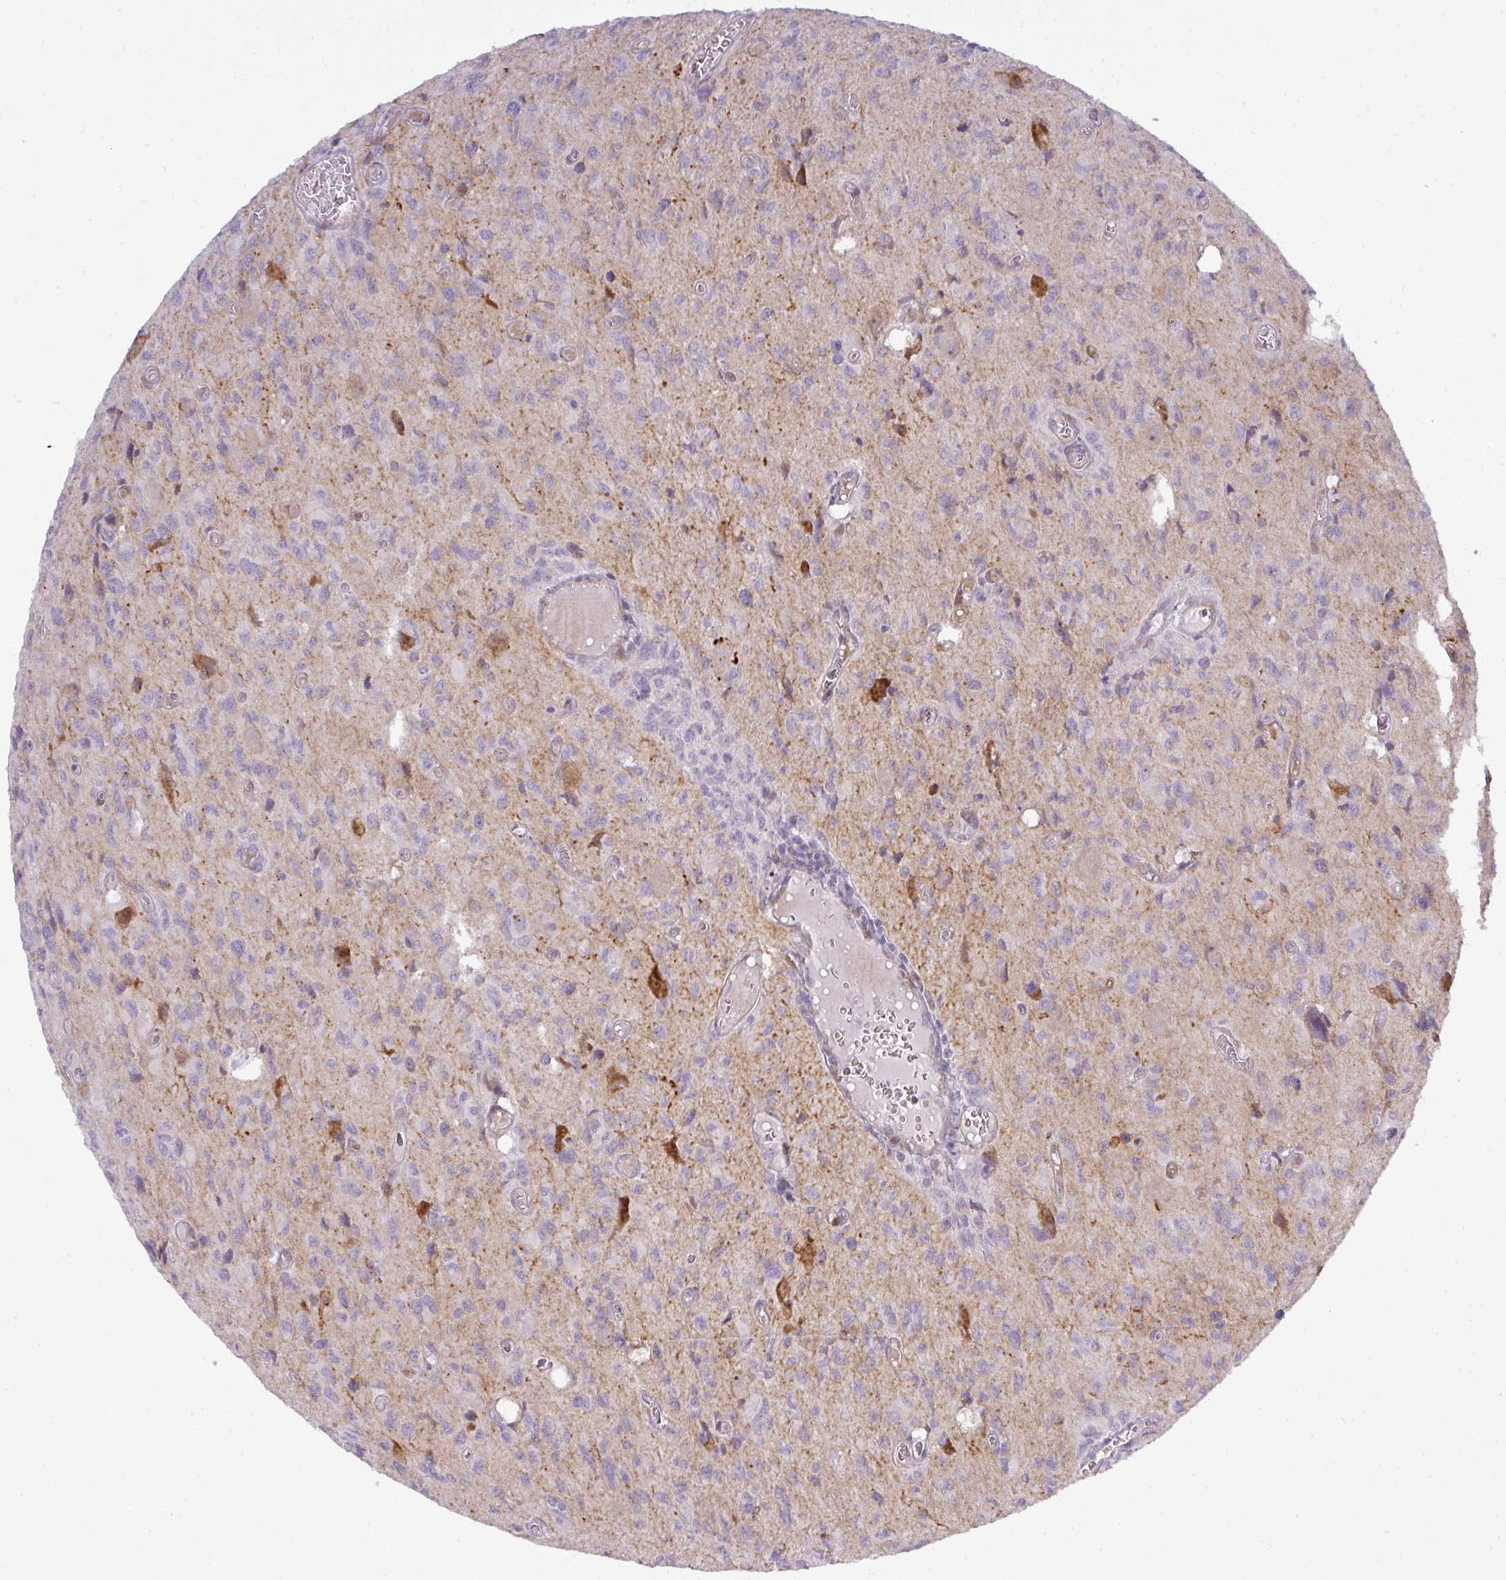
{"staining": {"intensity": "negative", "quantity": "none", "location": "none"}, "tissue": "glioma", "cell_type": "Tumor cells", "image_type": "cancer", "snomed": [{"axis": "morphology", "description": "Glioma, malignant, High grade"}, {"axis": "topography", "description": "Brain"}], "caption": "Tumor cells show no significant positivity in glioma. (DAB (3,3'-diaminobenzidine) immunohistochemistry, high magnification).", "gene": "ATP6V1F", "patient": {"sex": "male", "age": 76}}